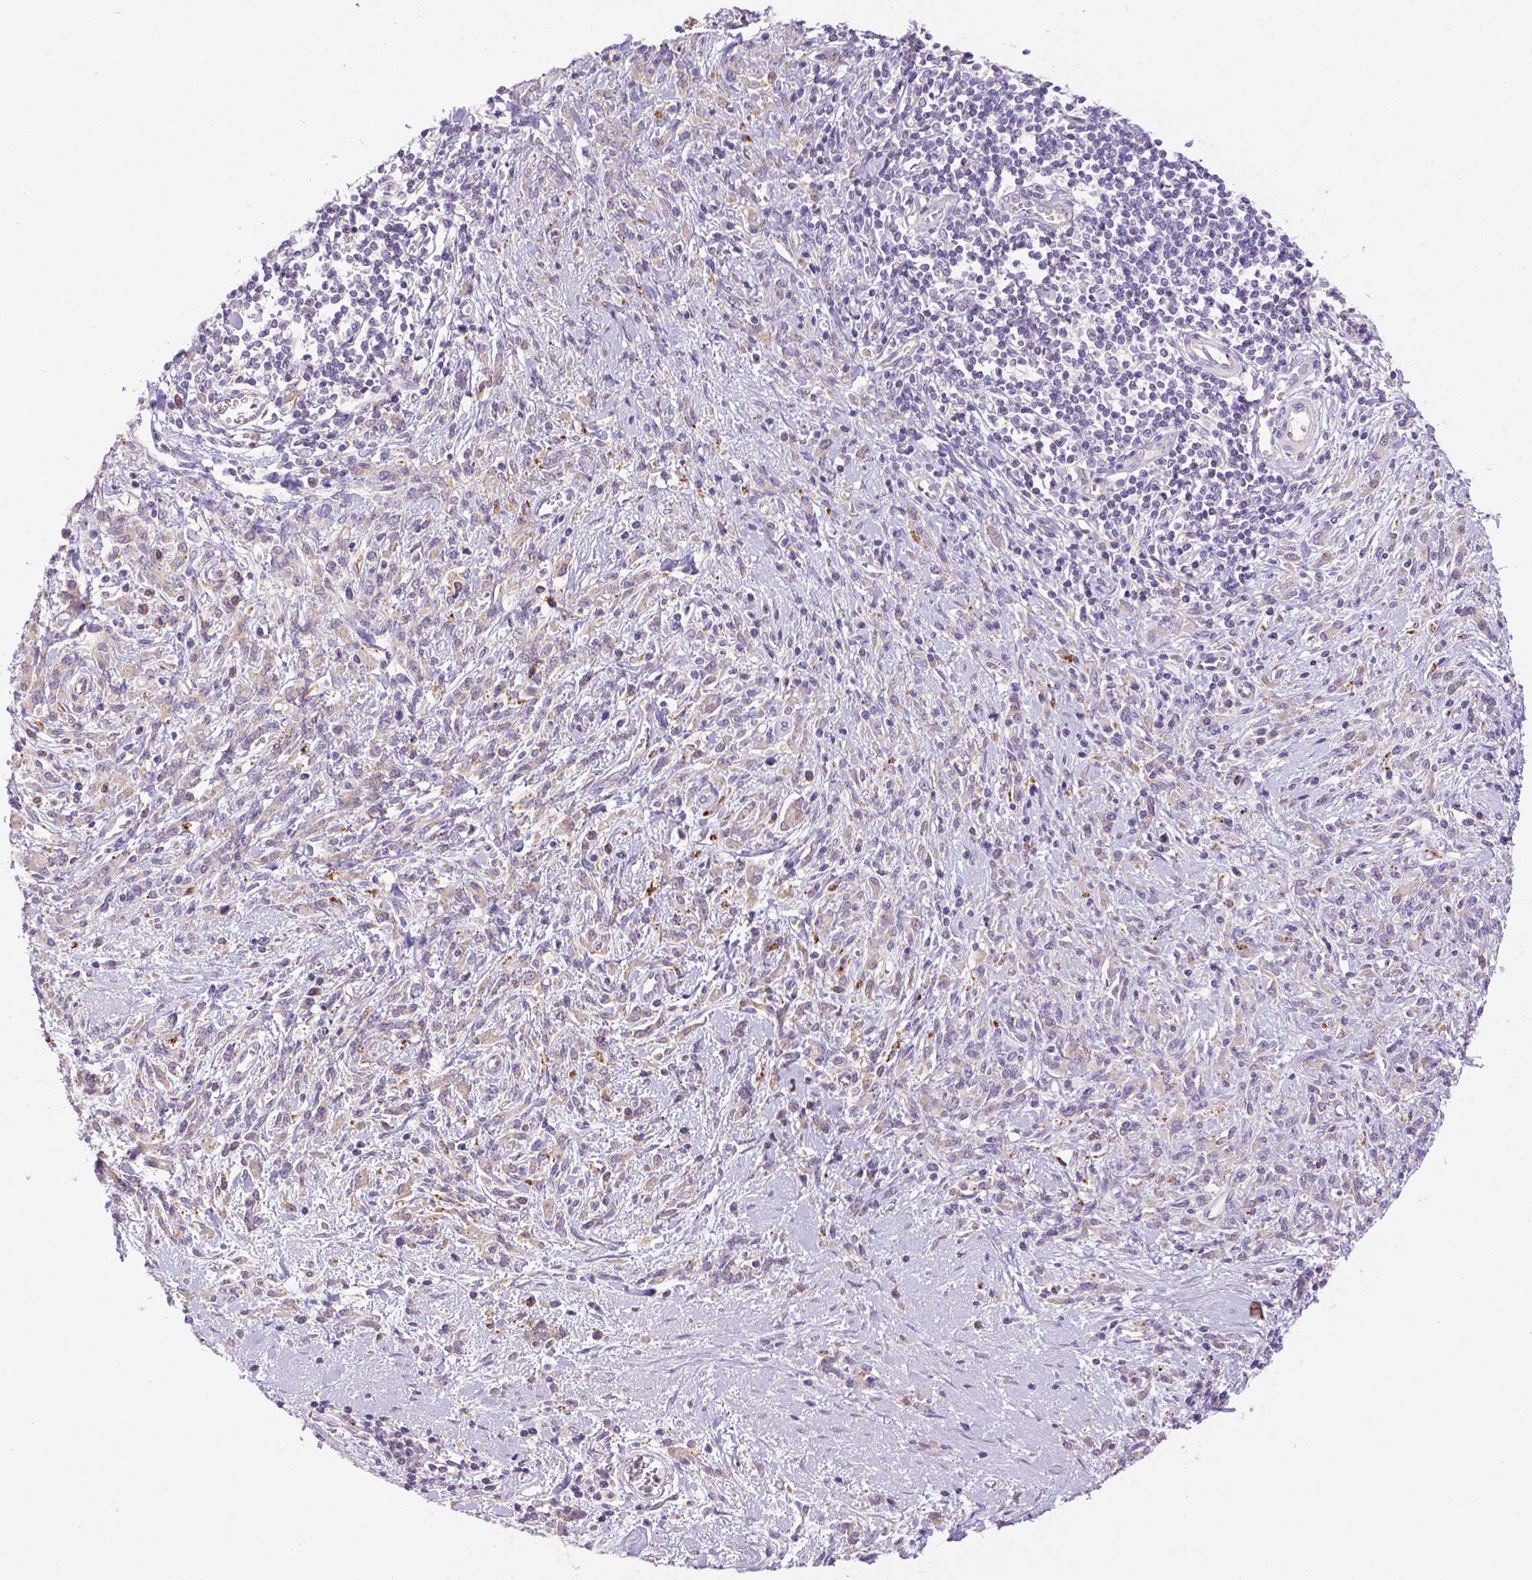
{"staining": {"intensity": "negative", "quantity": "none", "location": "none"}, "tissue": "stomach cancer", "cell_type": "Tumor cells", "image_type": "cancer", "snomed": [{"axis": "morphology", "description": "Adenocarcinoma, NOS"}, {"axis": "topography", "description": "Stomach"}], "caption": "A high-resolution image shows immunohistochemistry staining of stomach cancer (adenocarcinoma), which displays no significant positivity in tumor cells. (DAB immunohistochemistry with hematoxylin counter stain).", "gene": "TM4SF18", "patient": {"sex": "female", "age": 57}}